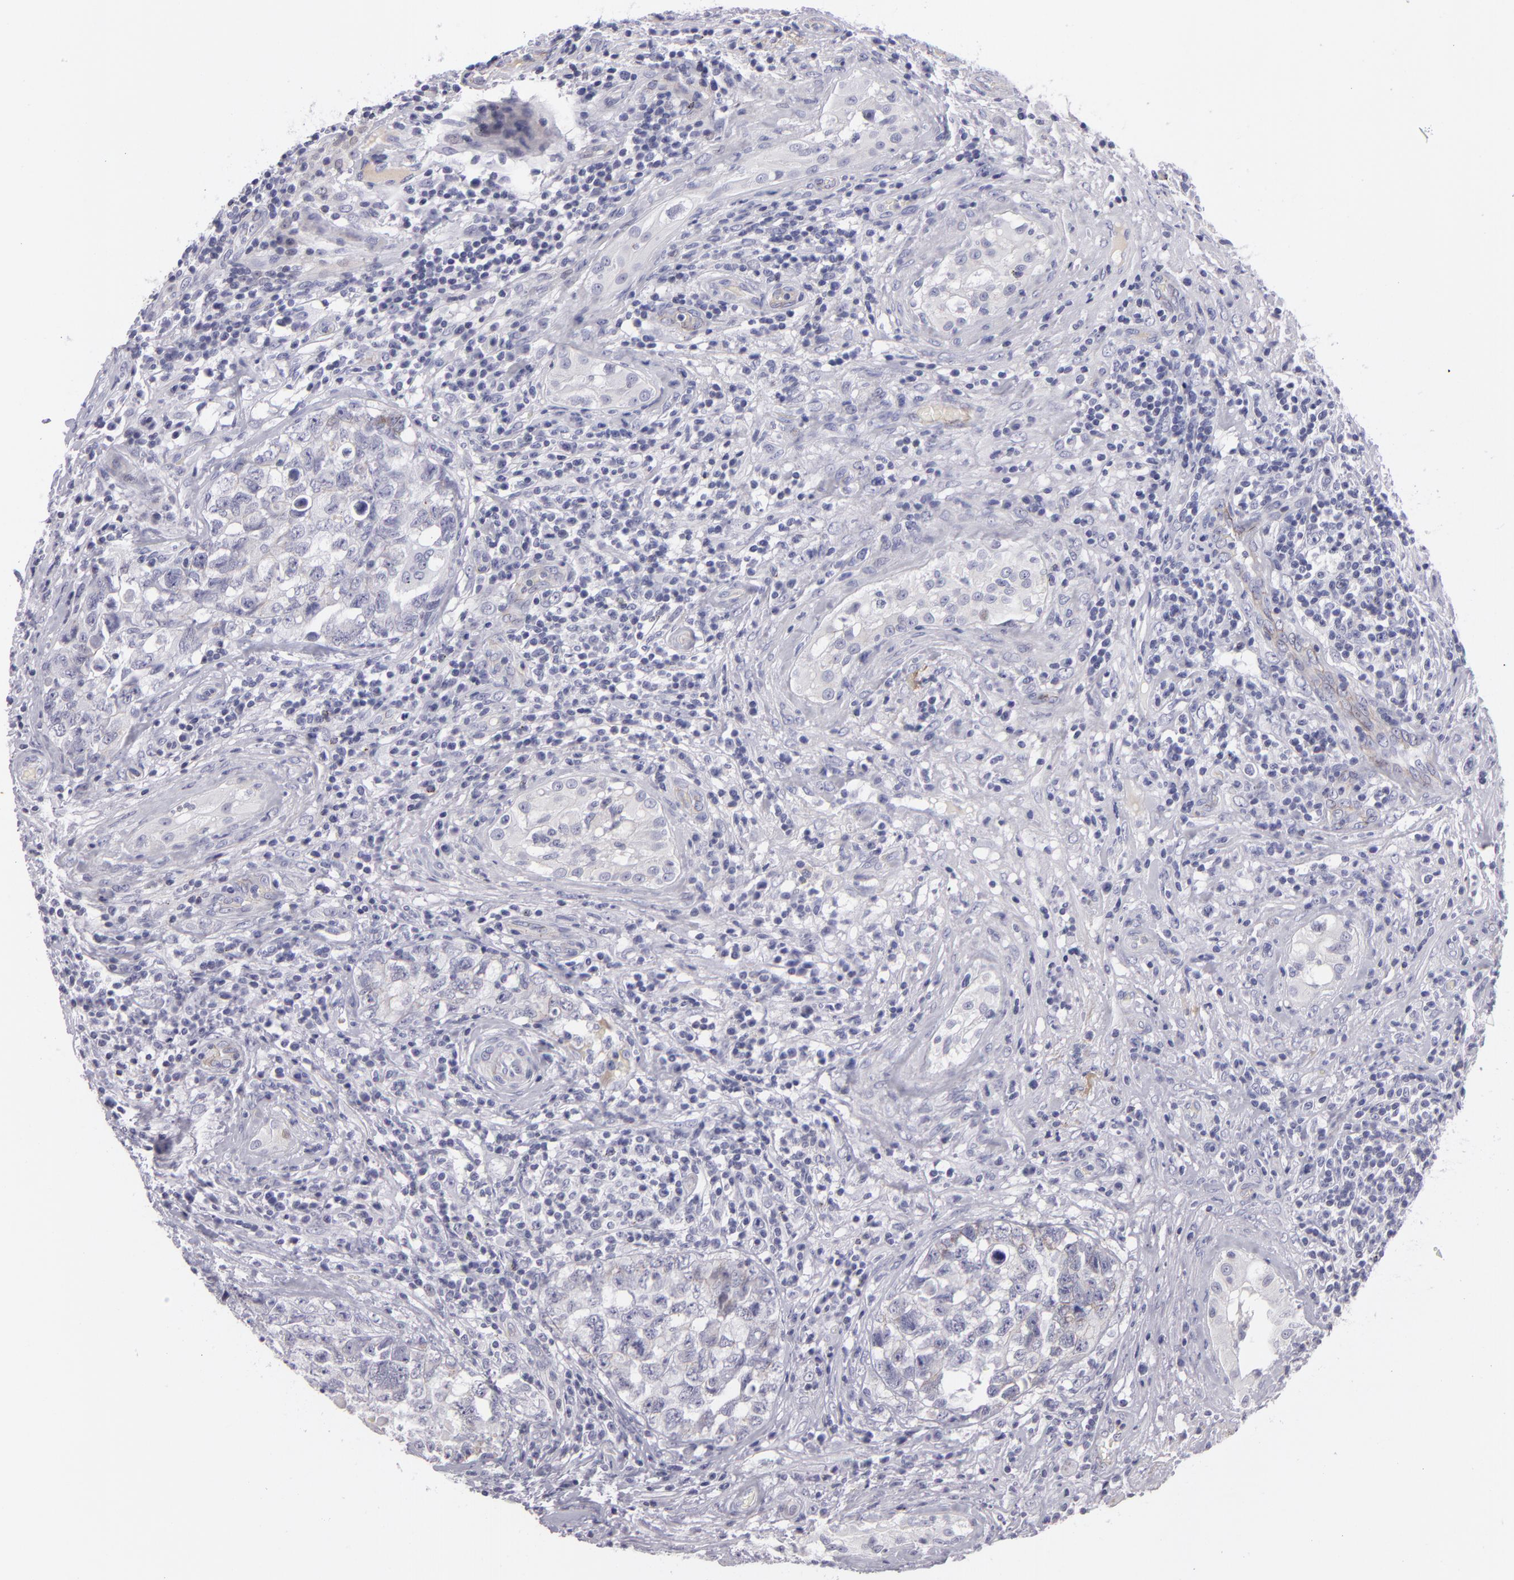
{"staining": {"intensity": "negative", "quantity": "none", "location": "none"}, "tissue": "testis cancer", "cell_type": "Tumor cells", "image_type": "cancer", "snomed": [{"axis": "morphology", "description": "Carcinoma, Embryonal, NOS"}, {"axis": "topography", "description": "Testis"}], "caption": "The immunohistochemistry micrograph has no significant expression in tumor cells of testis cancer (embryonal carcinoma) tissue. (DAB immunohistochemistry visualized using brightfield microscopy, high magnification).", "gene": "CTNNB1", "patient": {"sex": "male", "age": 31}}